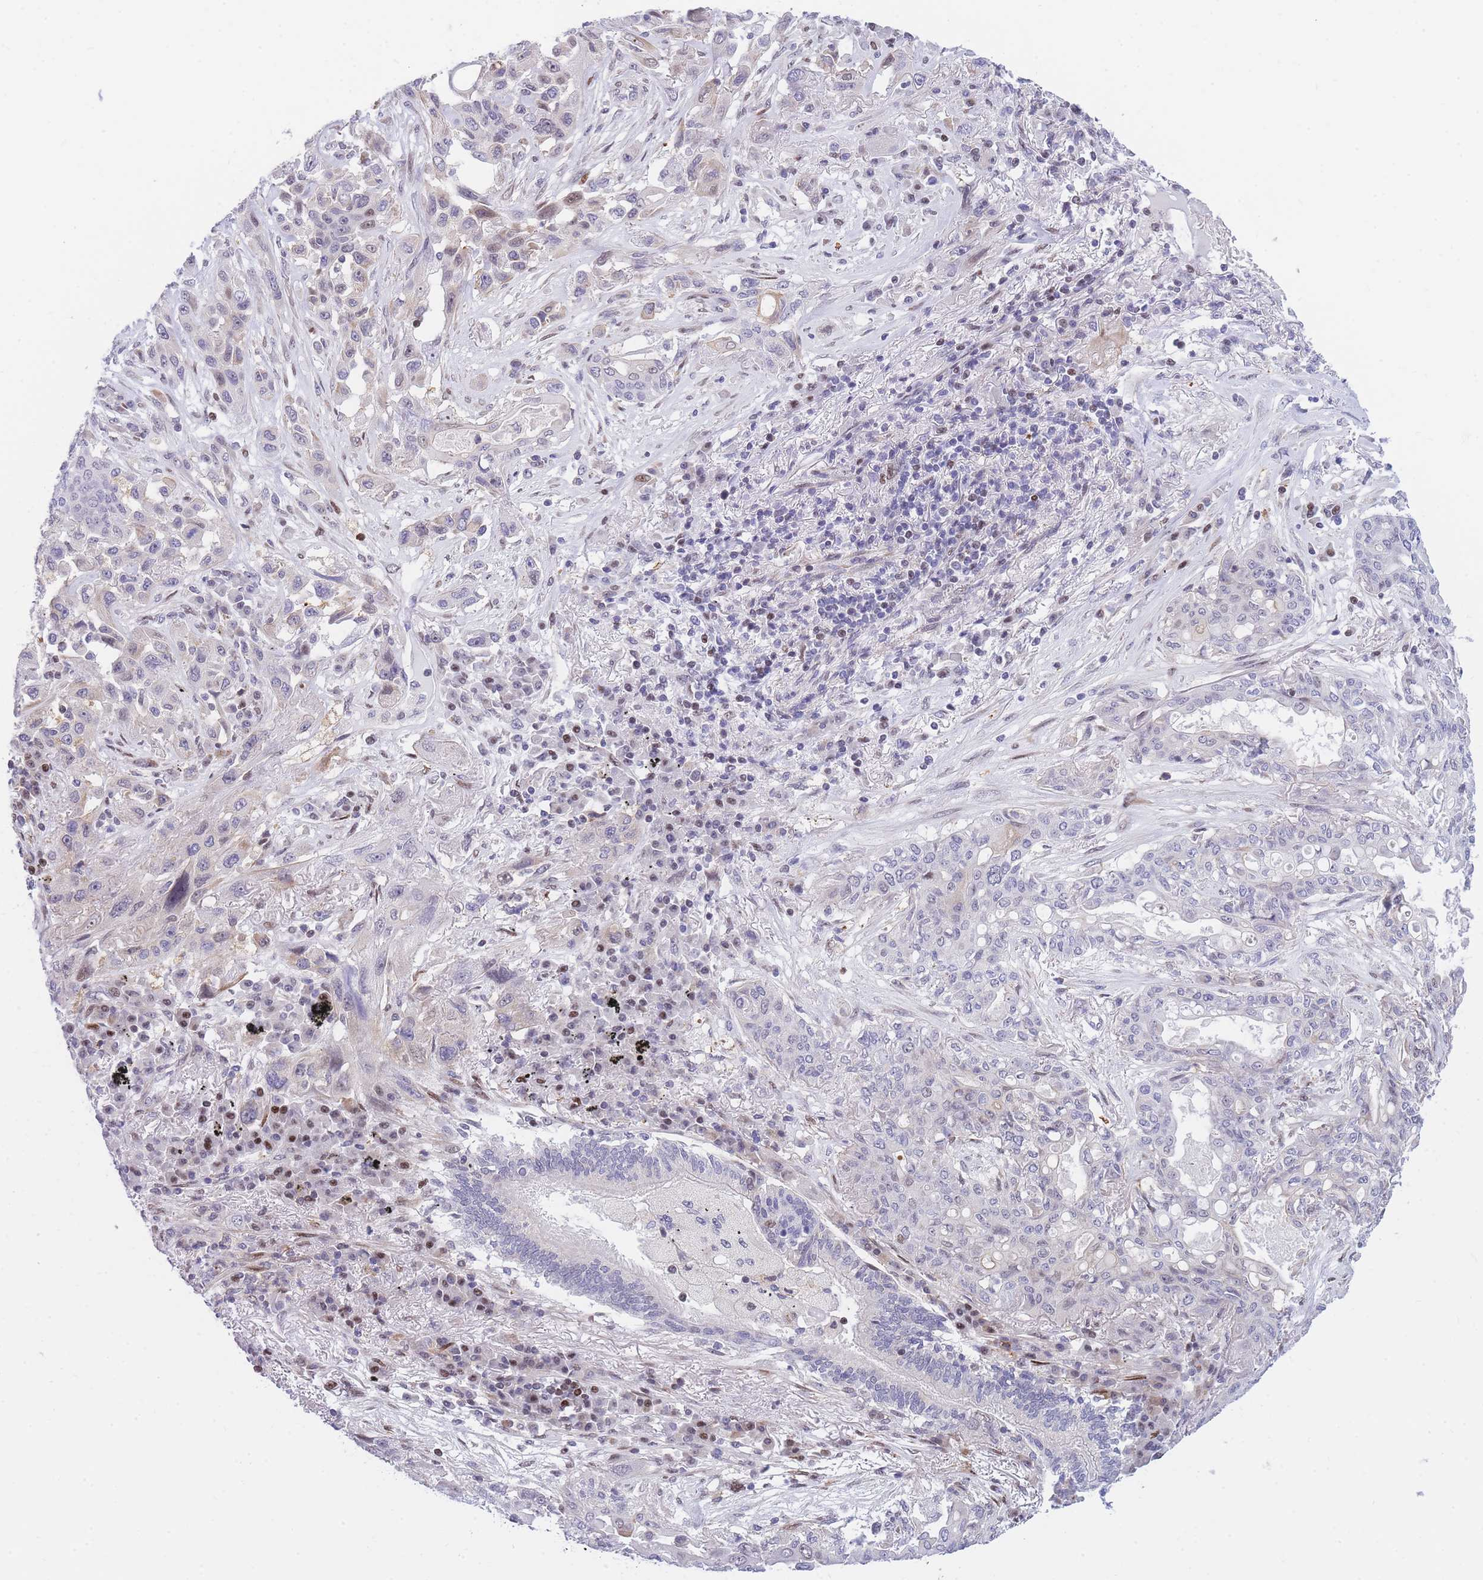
{"staining": {"intensity": "weak", "quantity": "<25%", "location": "nuclear"}, "tissue": "lung cancer", "cell_type": "Tumor cells", "image_type": "cancer", "snomed": [{"axis": "morphology", "description": "Squamous cell carcinoma, NOS"}, {"axis": "topography", "description": "Lung"}], "caption": "IHC photomicrograph of neoplastic tissue: human lung cancer (squamous cell carcinoma) stained with DAB reveals no significant protein staining in tumor cells. (Stains: DAB (3,3'-diaminobenzidine) IHC with hematoxylin counter stain, Microscopy: brightfield microscopy at high magnification).", "gene": "CRACD", "patient": {"sex": "female", "age": 70}}